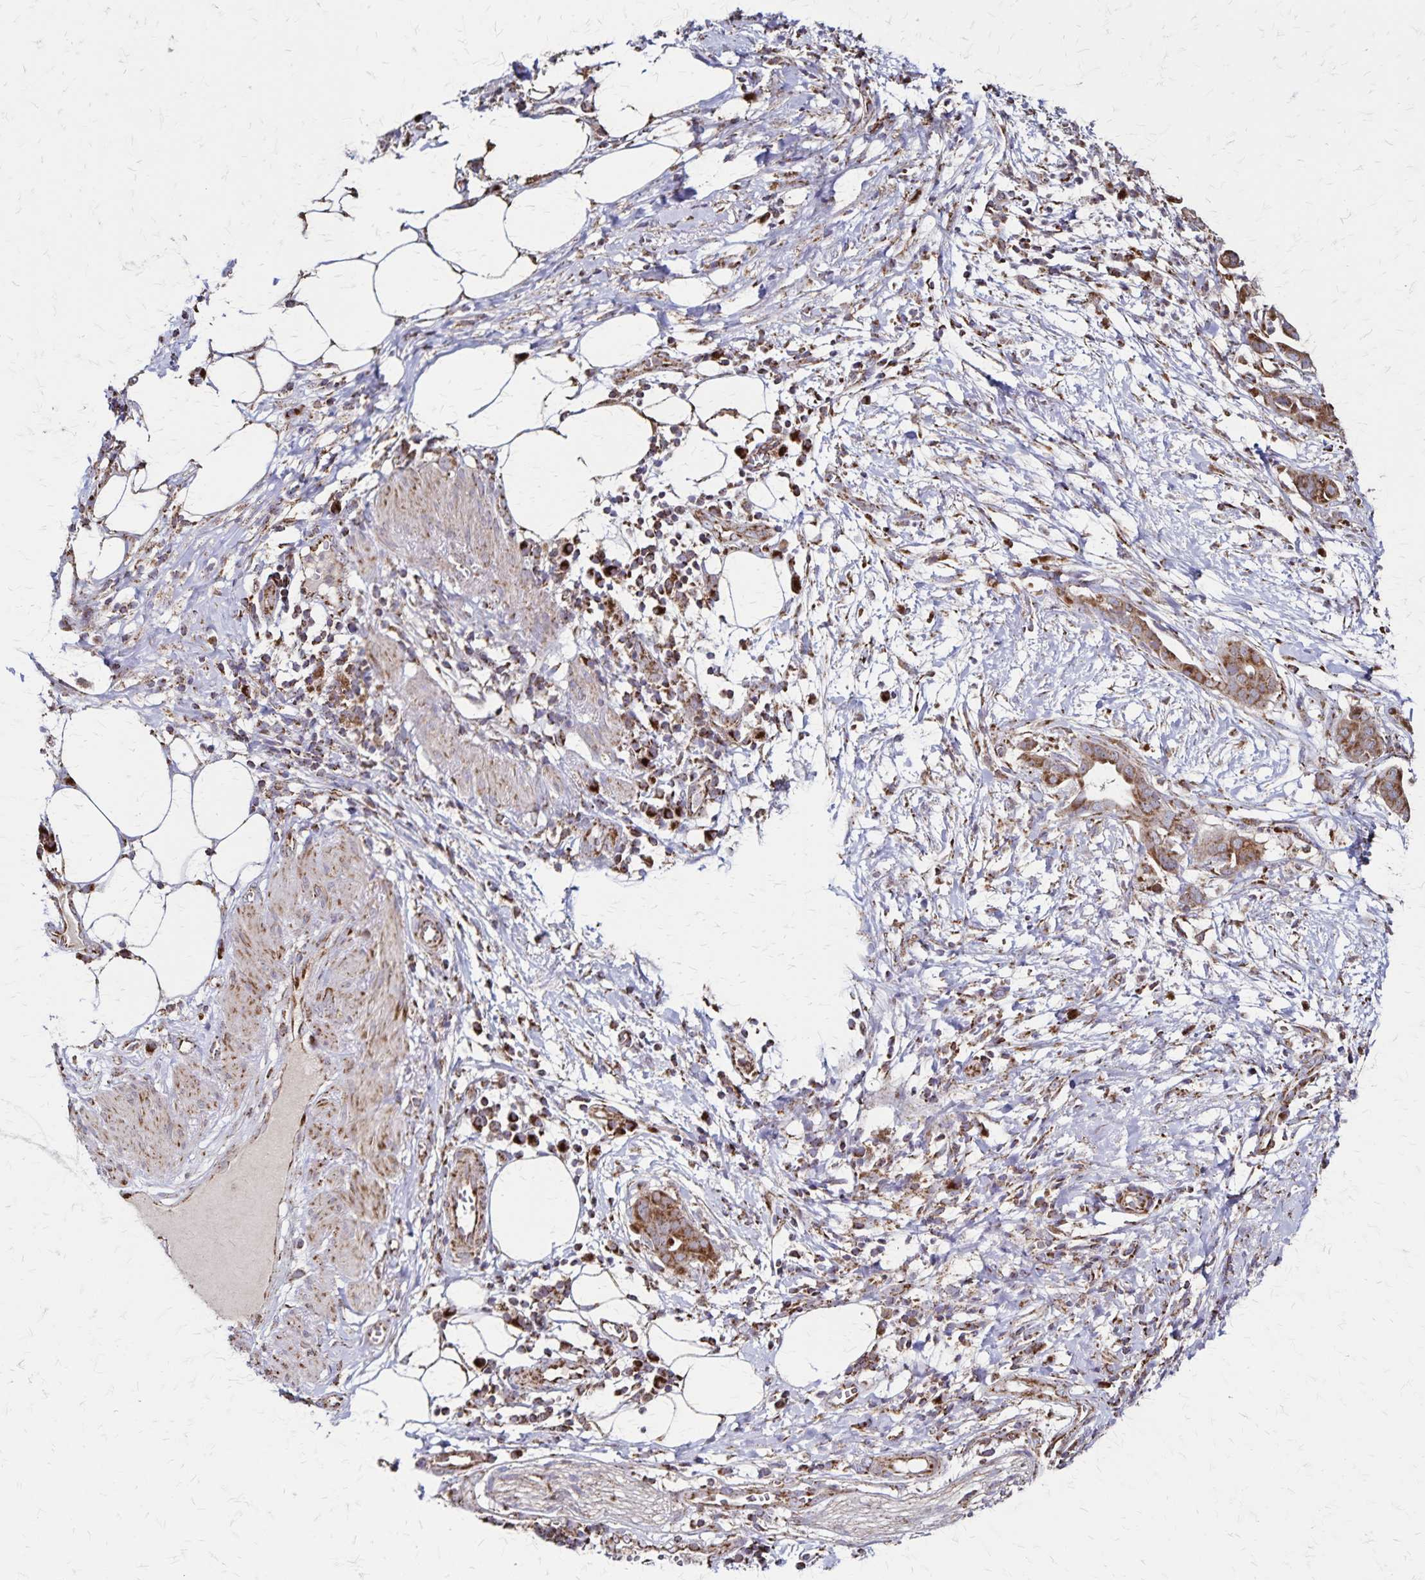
{"staining": {"intensity": "strong", "quantity": "25%-75%", "location": "cytoplasmic/membranous"}, "tissue": "pancreatic cancer", "cell_type": "Tumor cells", "image_type": "cancer", "snomed": [{"axis": "morphology", "description": "Adenocarcinoma, NOS"}, {"axis": "topography", "description": "Pancreas"}], "caption": "Immunohistochemical staining of human adenocarcinoma (pancreatic) reveals high levels of strong cytoplasmic/membranous expression in approximately 25%-75% of tumor cells.", "gene": "NFS1", "patient": {"sex": "male", "age": 61}}